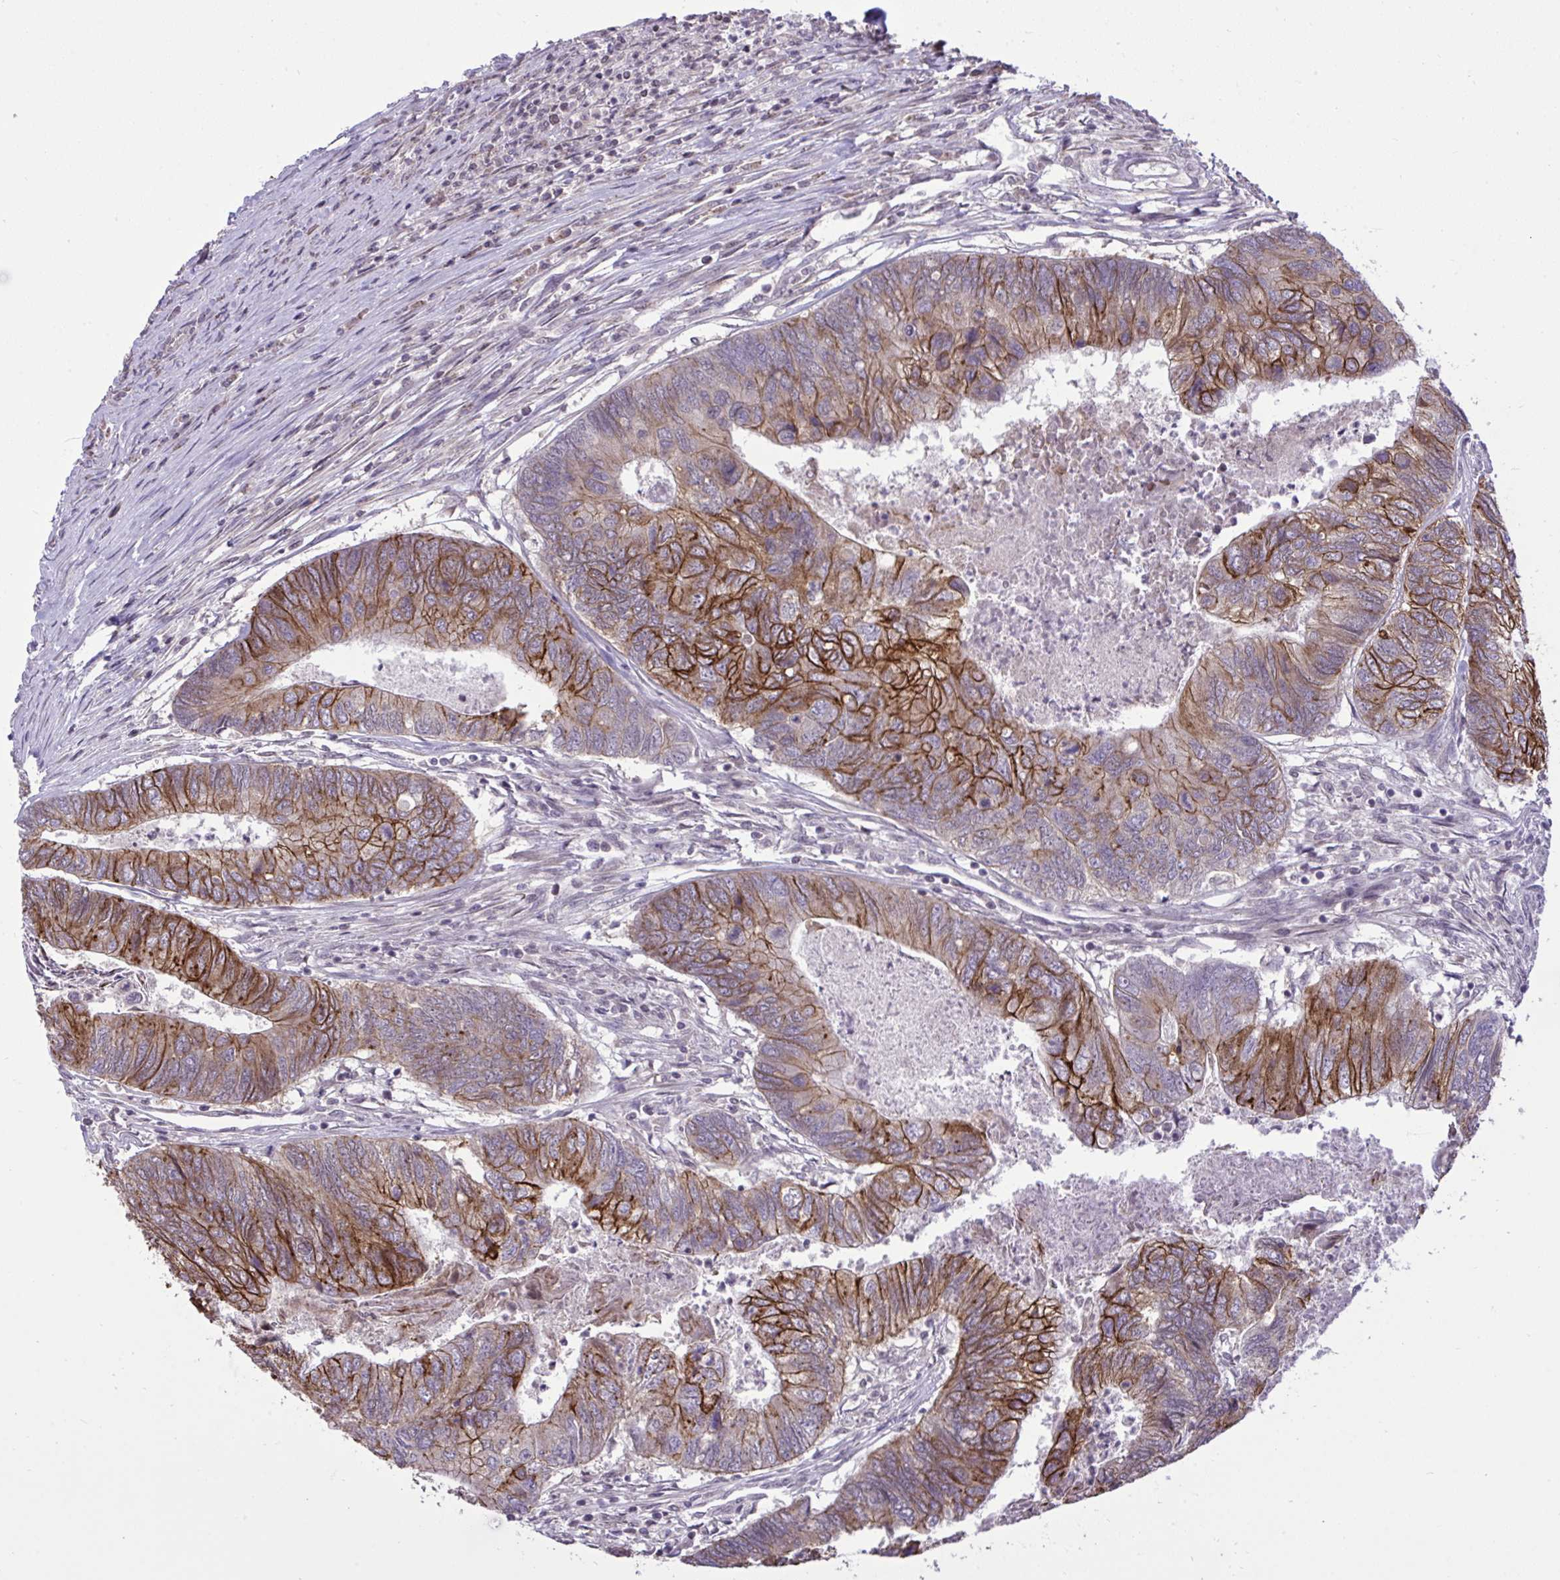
{"staining": {"intensity": "strong", "quantity": "25%-75%", "location": "cytoplasmic/membranous"}, "tissue": "colorectal cancer", "cell_type": "Tumor cells", "image_type": "cancer", "snomed": [{"axis": "morphology", "description": "Adenocarcinoma, NOS"}, {"axis": "topography", "description": "Colon"}], "caption": "Immunohistochemistry of colorectal cancer (adenocarcinoma) shows high levels of strong cytoplasmic/membranous expression in approximately 25%-75% of tumor cells.", "gene": "CYP20A1", "patient": {"sex": "female", "age": 67}}